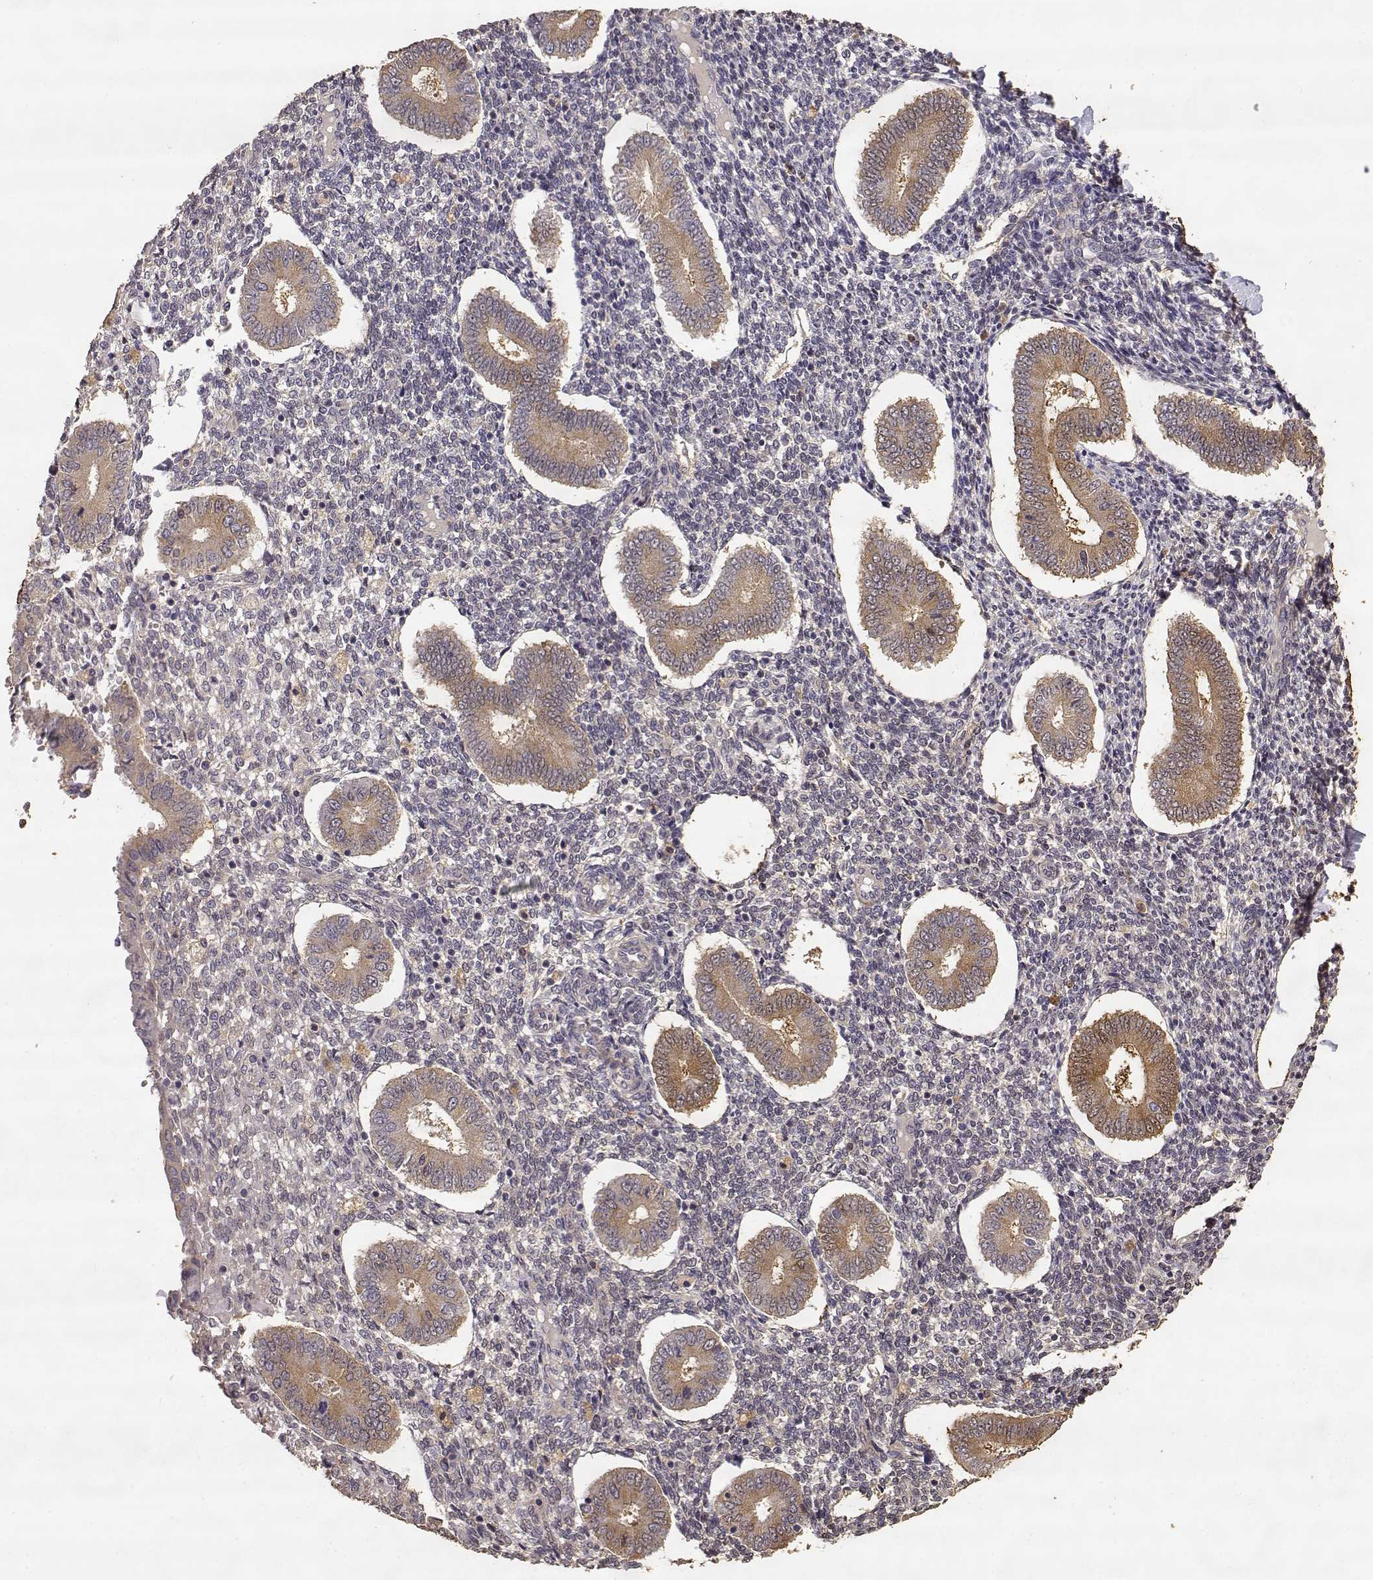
{"staining": {"intensity": "negative", "quantity": "none", "location": "none"}, "tissue": "endometrium", "cell_type": "Cells in endometrial stroma", "image_type": "normal", "snomed": [{"axis": "morphology", "description": "Normal tissue, NOS"}, {"axis": "topography", "description": "Endometrium"}], "caption": "Image shows no significant protein positivity in cells in endometrial stroma of benign endometrium.", "gene": "CRIM1", "patient": {"sex": "female", "age": 40}}